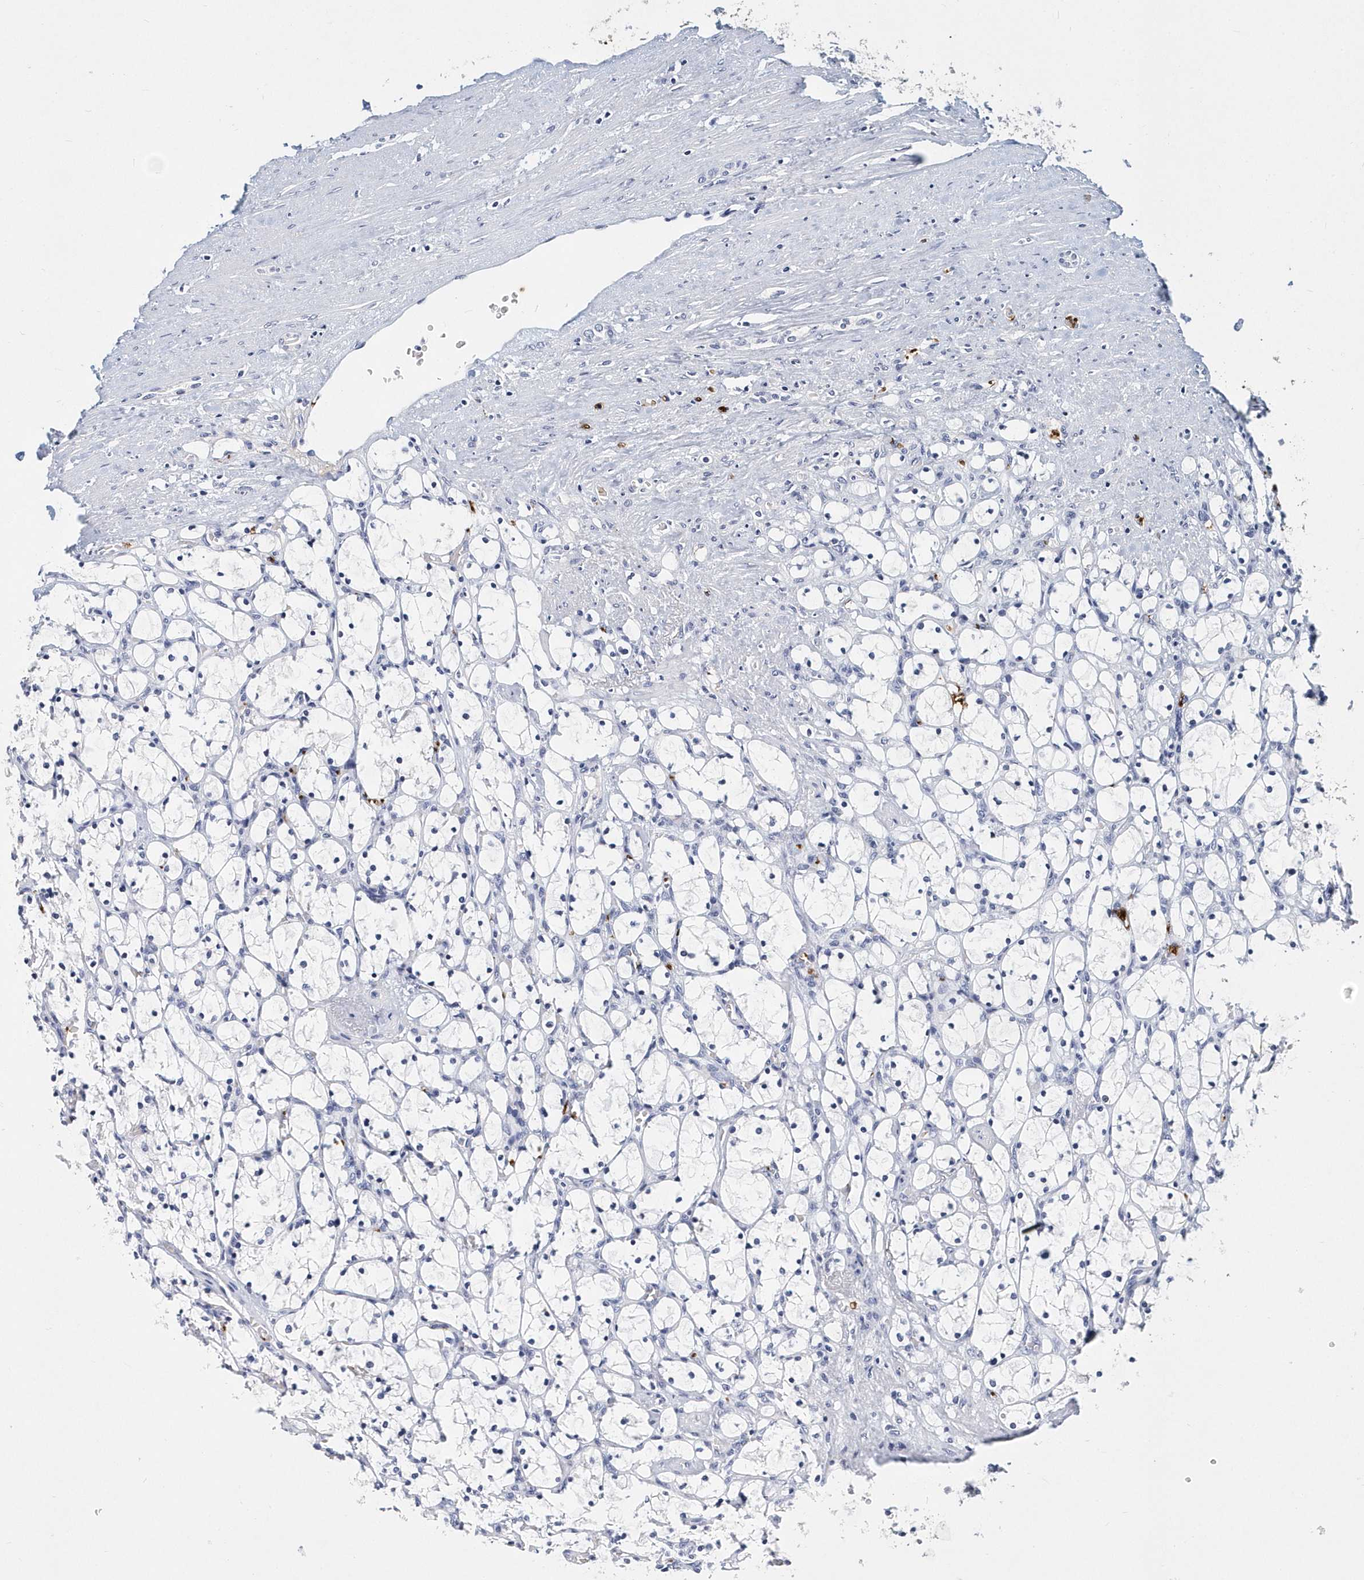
{"staining": {"intensity": "negative", "quantity": "none", "location": "none"}, "tissue": "renal cancer", "cell_type": "Tumor cells", "image_type": "cancer", "snomed": [{"axis": "morphology", "description": "Adenocarcinoma, NOS"}, {"axis": "topography", "description": "Kidney"}], "caption": "Tumor cells show no significant protein positivity in adenocarcinoma (renal). Brightfield microscopy of immunohistochemistry (IHC) stained with DAB (brown) and hematoxylin (blue), captured at high magnification.", "gene": "ITGA2B", "patient": {"sex": "female", "age": 69}}